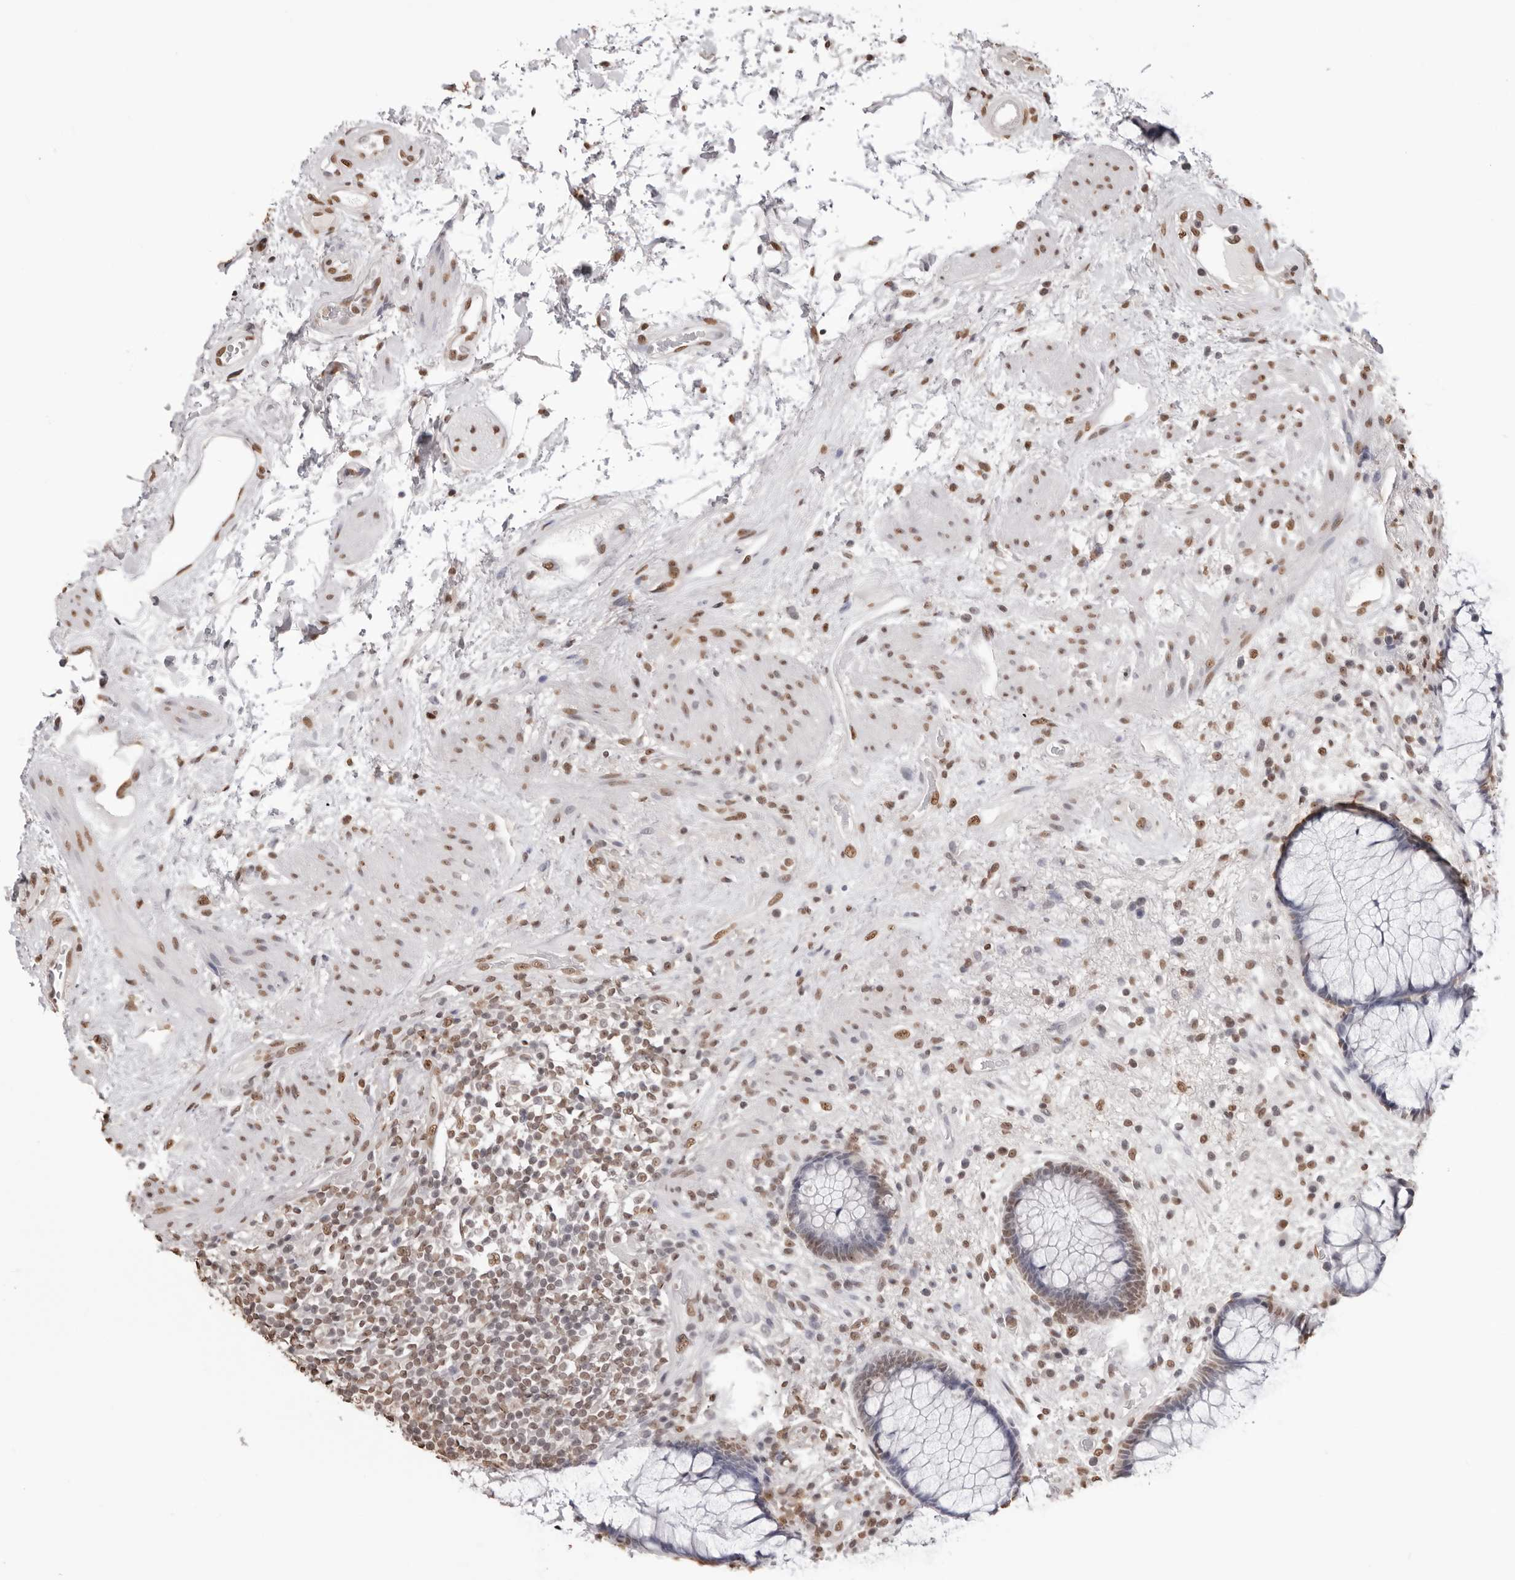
{"staining": {"intensity": "moderate", "quantity": "25%-75%", "location": "nuclear"}, "tissue": "rectum", "cell_type": "Glandular cells", "image_type": "normal", "snomed": [{"axis": "morphology", "description": "Normal tissue, NOS"}, {"axis": "topography", "description": "Rectum"}], "caption": "Normal rectum reveals moderate nuclear expression in about 25%-75% of glandular cells, visualized by immunohistochemistry. The staining is performed using DAB (3,3'-diaminobenzidine) brown chromogen to label protein expression. The nuclei are counter-stained blue using hematoxylin.", "gene": "OLIG3", "patient": {"sex": "male", "age": 51}}